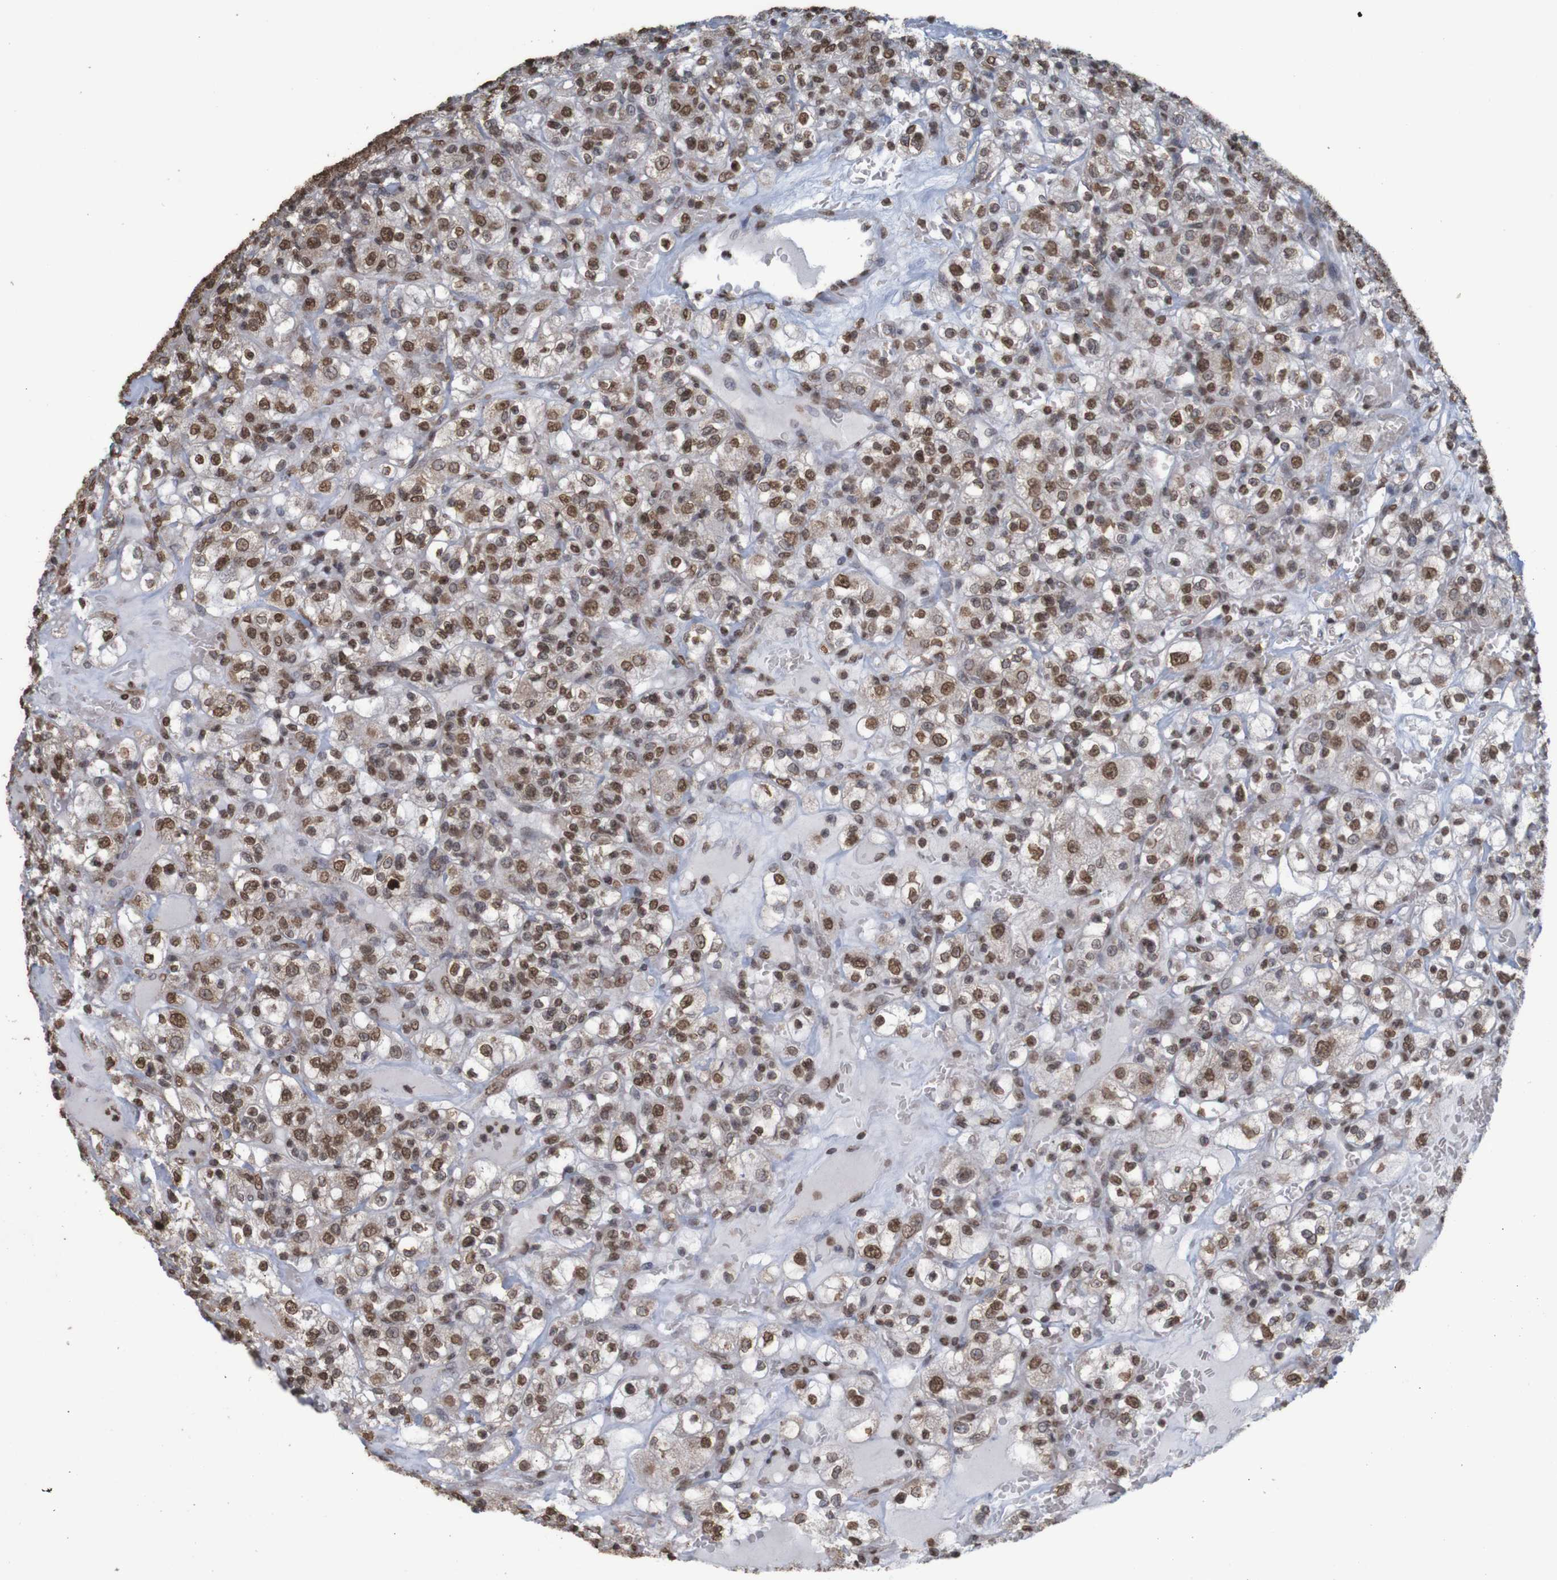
{"staining": {"intensity": "moderate", "quantity": ">75%", "location": "nuclear"}, "tissue": "renal cancer", "cell_type": "Tumor cells", "image_type": "cancer", "snomed": [{"axis": "morphology", "description": "Normal tissue, NOS"}, {"axis": "morphology", "description": "Adenocarcinoma, NOS"}, {"axis": "topography", "description": "Kidney"}], "caption": "The histopathology image demonstrates staining of renal cancer, revealing moderate nuclear protein expression (brown color) within tumor cells. (Brightfield microscopy of DAB IHC at high magnification).", "gene": "GFI1", "patient": {"sex": "female", "age": 72}}